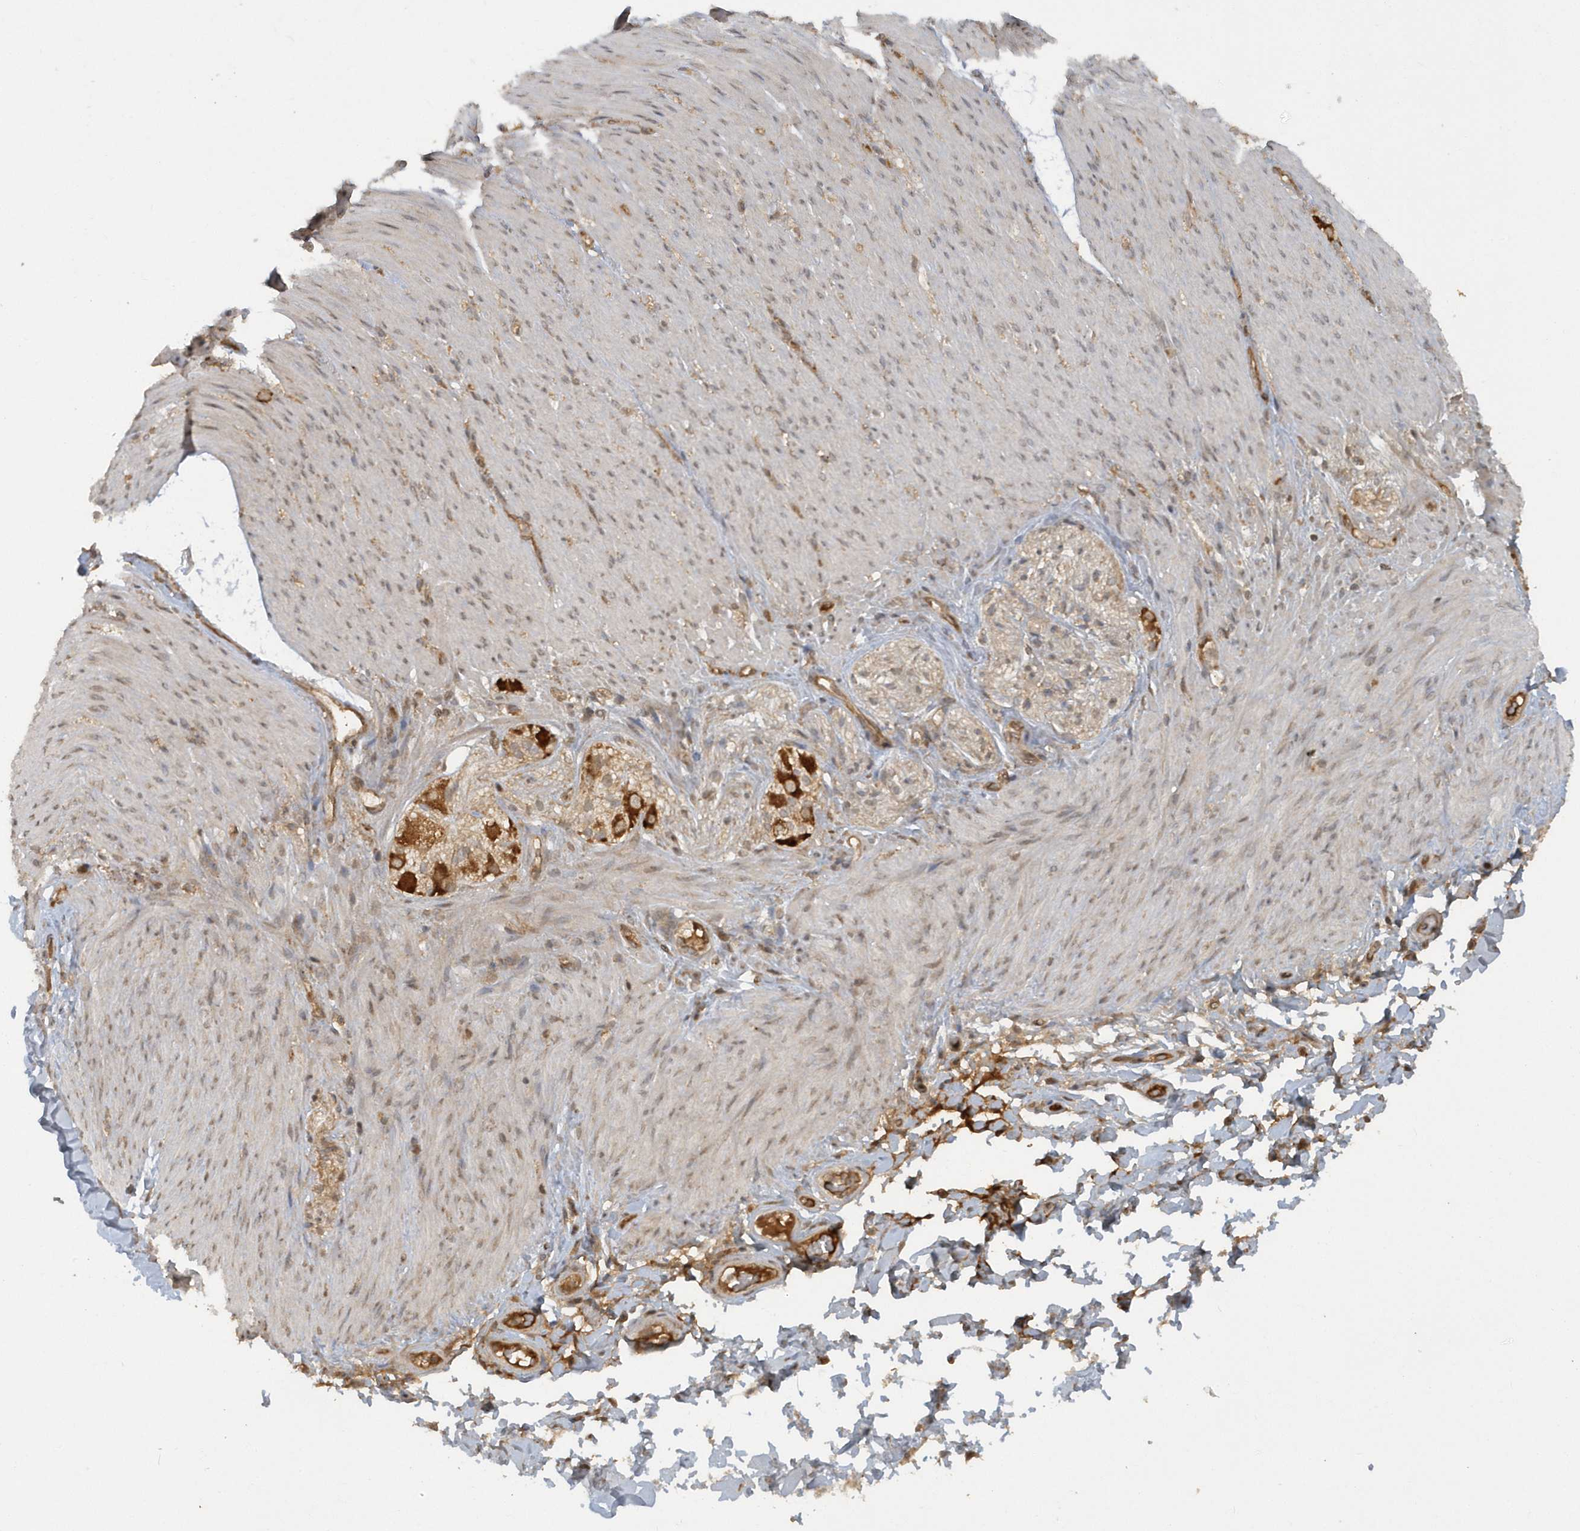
{"staining": {"intensity": "weak", "quantity": "25%-75%", "location": "cytoplasmic/membranous"}, "tissue": "adipose tissue", "cell_type": "Adipocytes", "image_type": "normal", "snomed": [{"axis": "morphology", "description": "Normal tissue, NOS"}, {"axis": "topography", "description": "Colon"}, {"axis": "topography", "description": "Peripheral nerve tissue"}], "caption": "Immunohistochemical staining of unremarkable adipose tissue reveals low levels of weak cytoplasmic/membranous positivity in about 25%-75% of adipocytes.", "gene": "STIM2", "patient": {"sex": "female", "age": 61}}